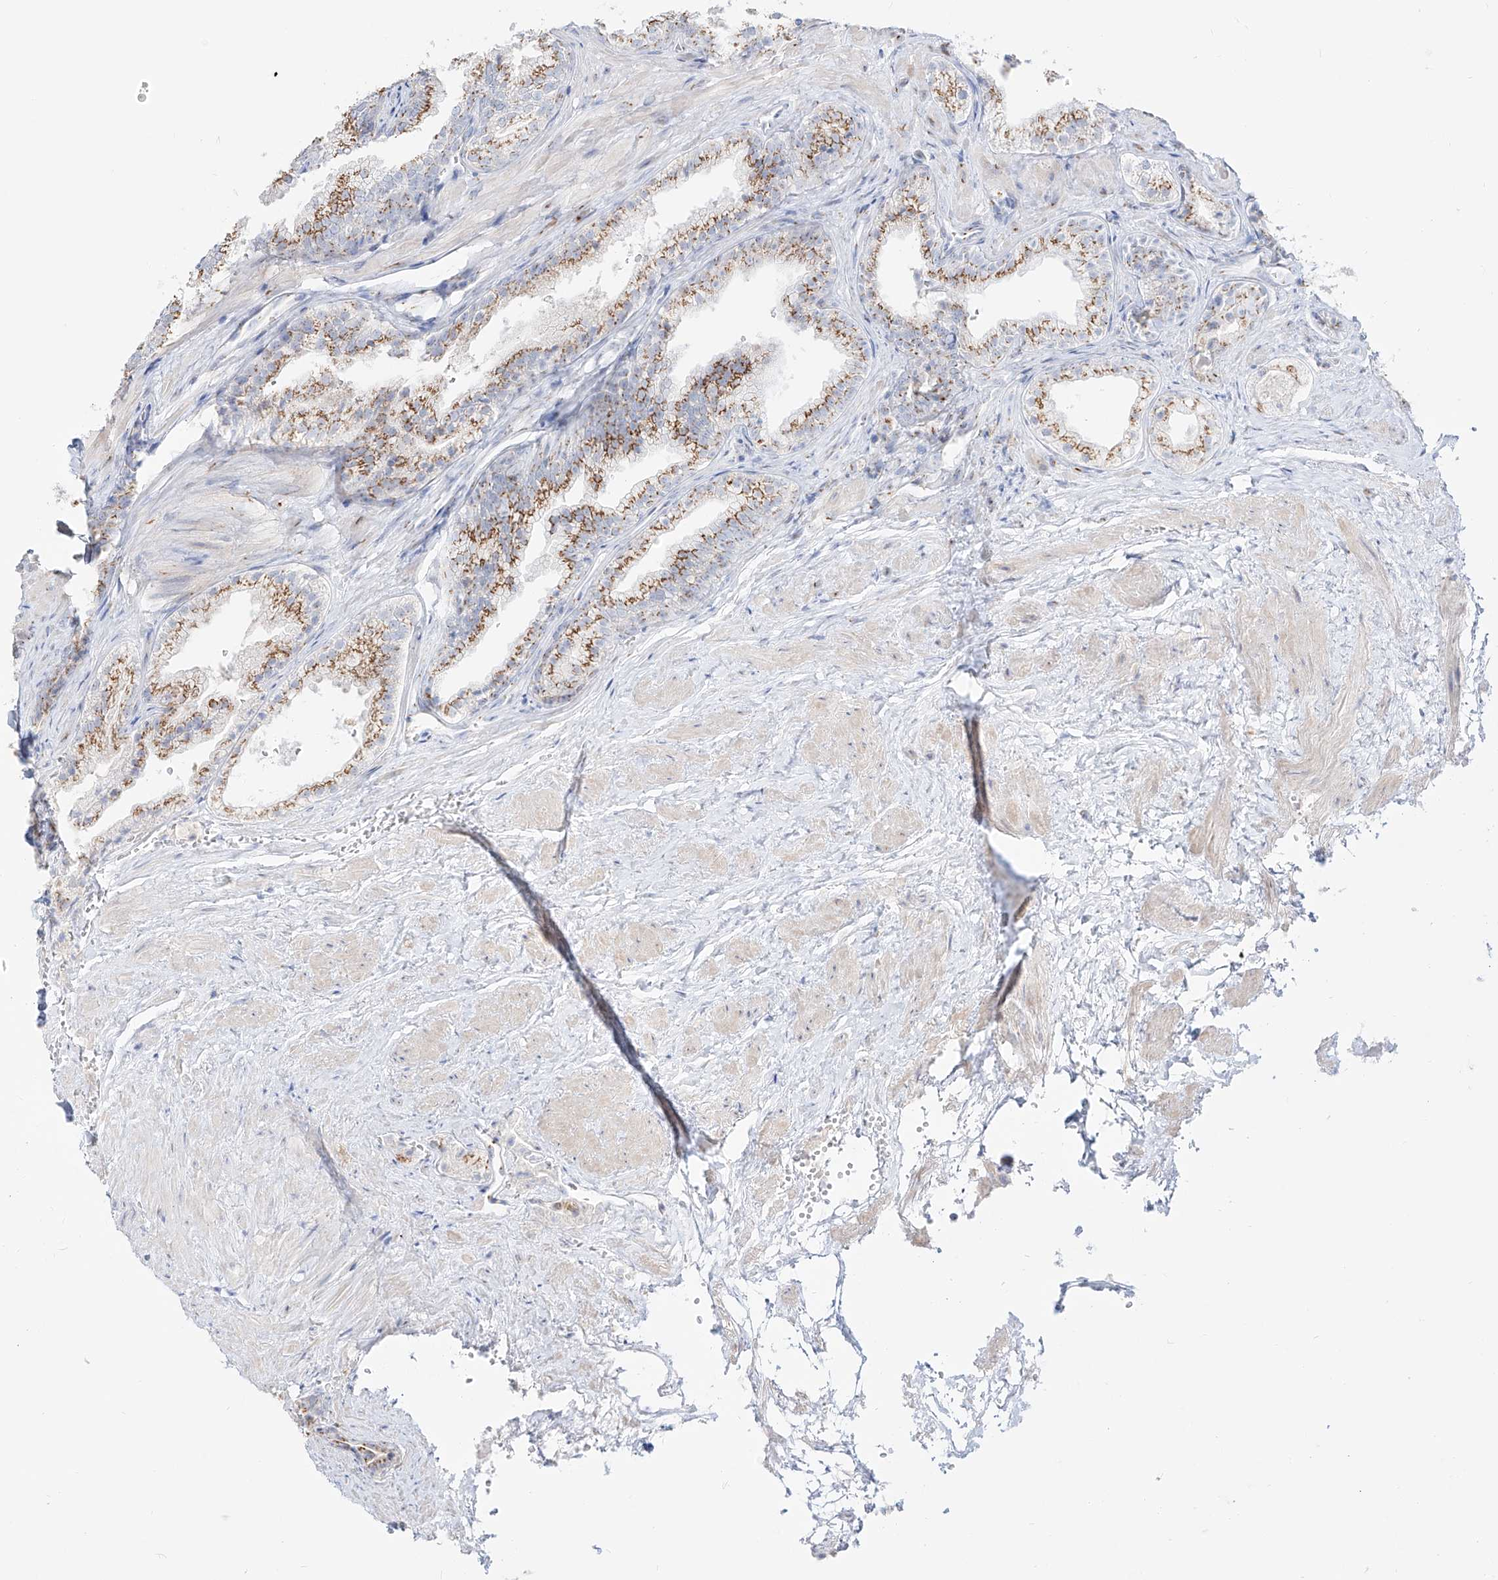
{"staining": {"intensity": "moderate", "quantity": ">75%", "location": "cytoplasmic/membranous"}, "tissue": "prostate", "cell_type": "Glandular cells", "image_type": "normal", "snomed": [{"axis": "morphology", "description": "Normal tissue, NOS"}, {"axis": "topography", "description": "Prostate"}], "caption": "Prostate was stained to show a protein in brown. There is medium levels of moderate cytoplasmic/membranous positivity in approximately >75% of glandular cells. The staining was performed using DAB, with brown indicating positive protein expression. Nuclei are stained blue with hematoxylin.", "gene": "BSDC1", "patient": {"sex": "male", "age": 76}}